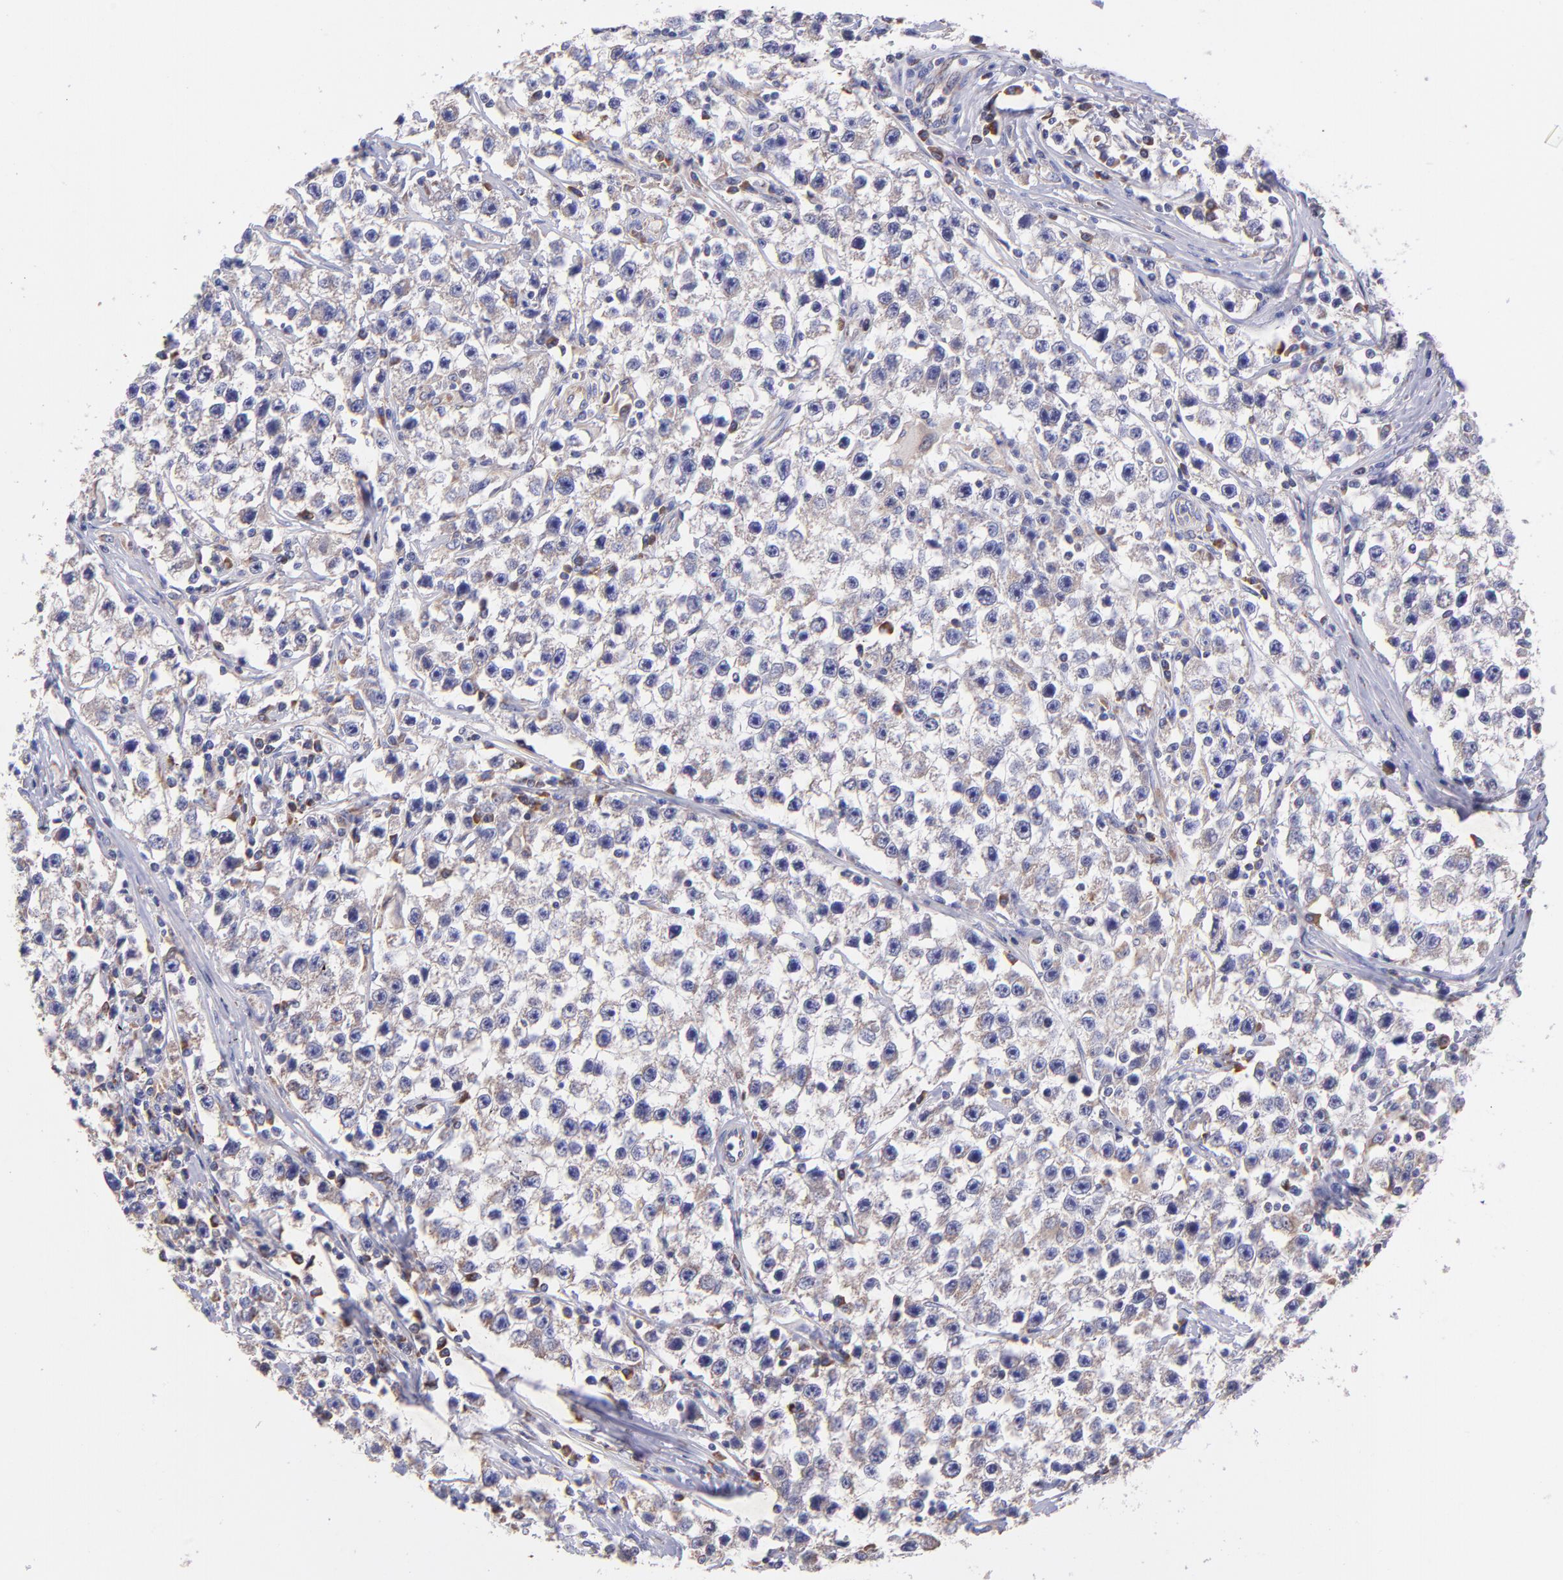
{"staining": {"intensity": "negative", "quantity": "none", "location": "none"}, "tissue": "testis cancer", "cell_type": "Tumor cells", "image_type": "cancer", "snomed": [{"axis": "morphology", "description": "Seminoma, NOS"}, {"axis": "topography", "description": "Testis"}], "caption": "The micrograph exhibits no staining of tumor cells in testis cancer (seminoma).", "gene": "PREX1", "patient": {"sex": "male", "age": 35}}